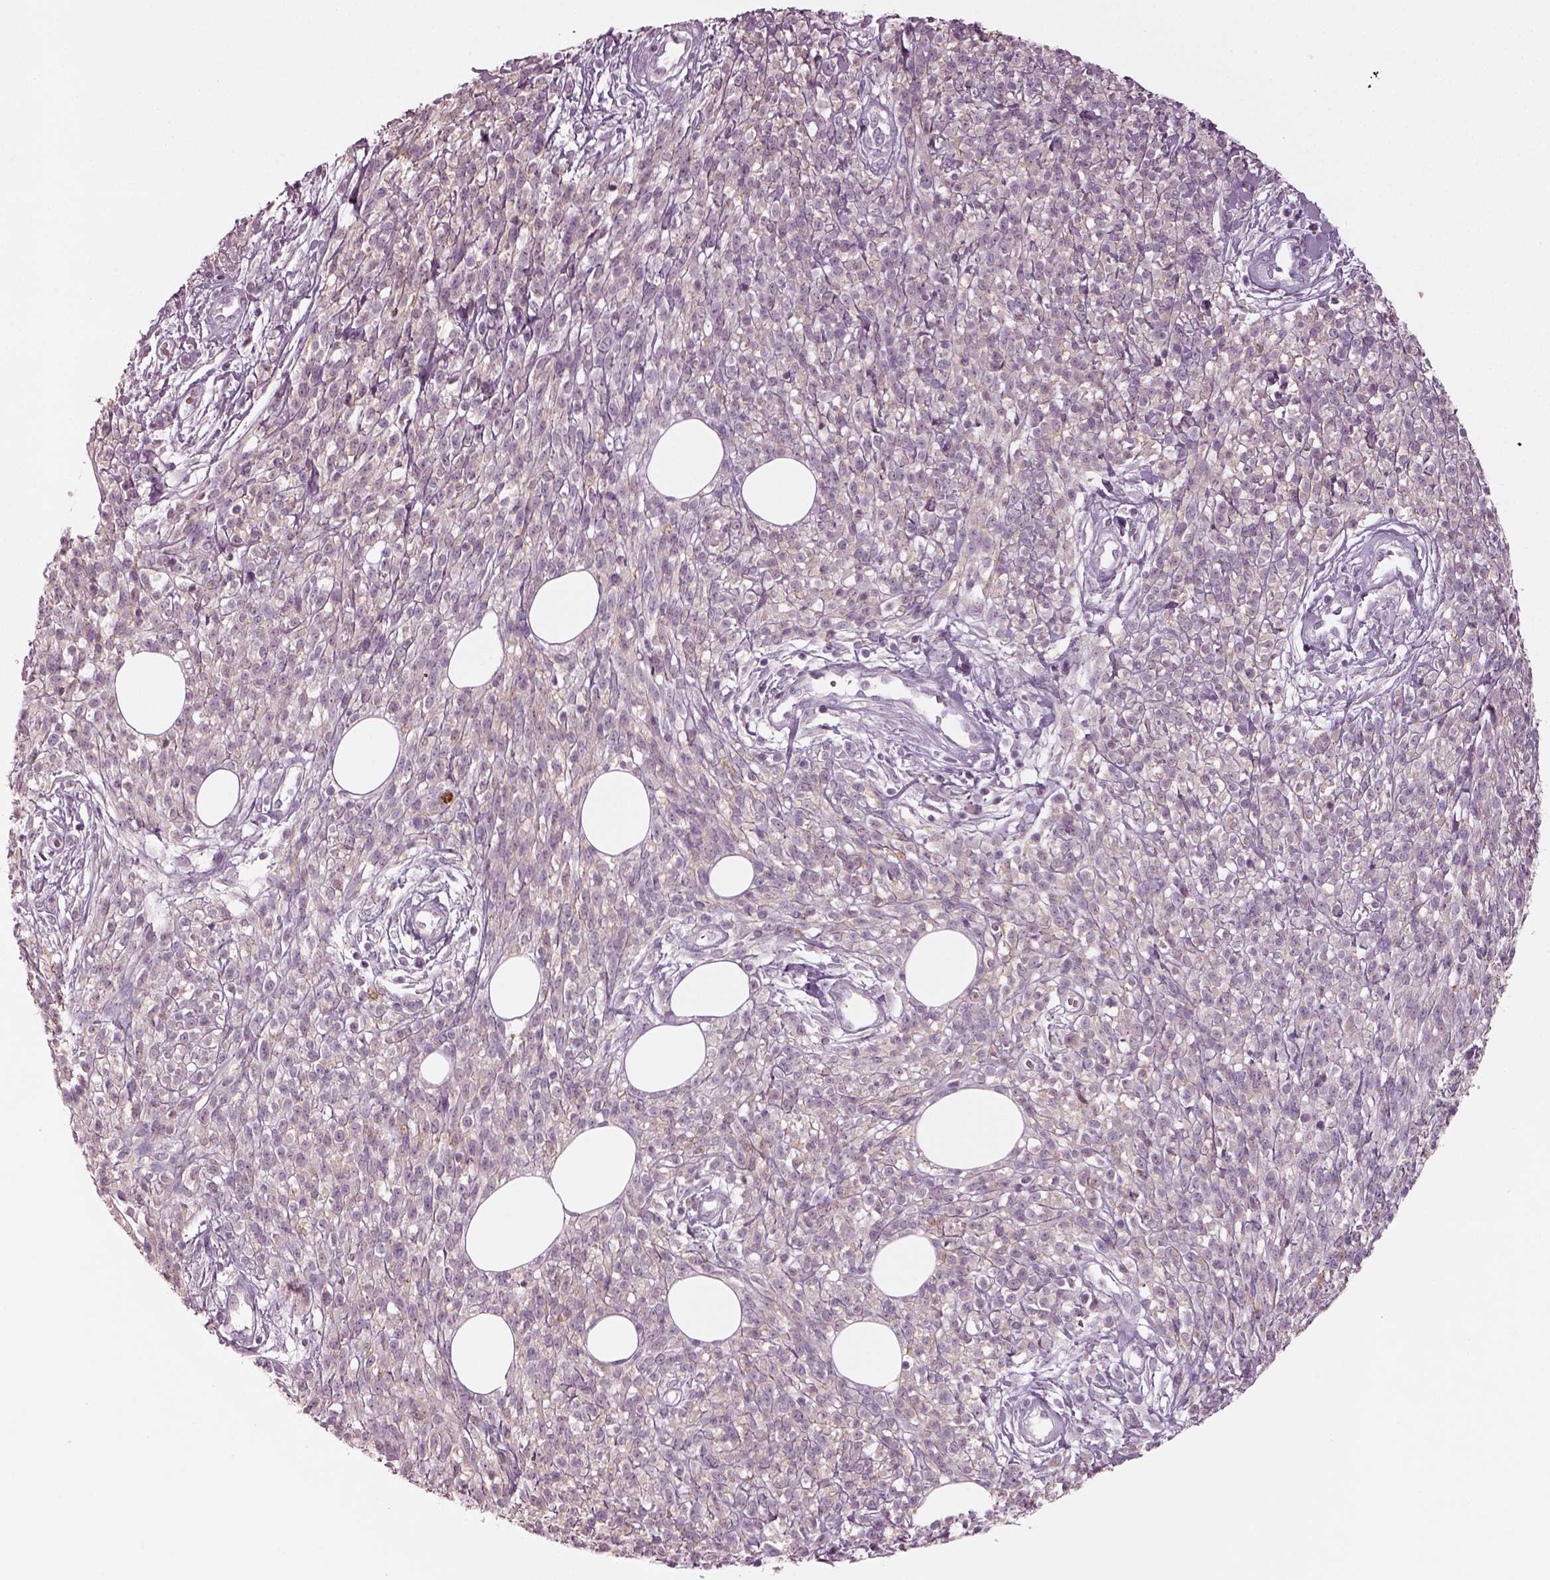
{"staining": {"intensity": "negative", "quantity": "none", "location": "none"}, "tissue": "melanoma", "cell_type": "Tumor cells", "image_type": "cancer", "snomed": [{"axis": "morphology", "description": "Malignant melanoma, NOS"}, {"axis": "topography", "description": "Skin"}, {"axis": "topography", "description": "Skin of trunk"}], "caption": "Tumor cells show no significant protein expression in malignant melanoma.", "gene": "SPATA6L", "patient": {"sex": "male", "age": 74}}